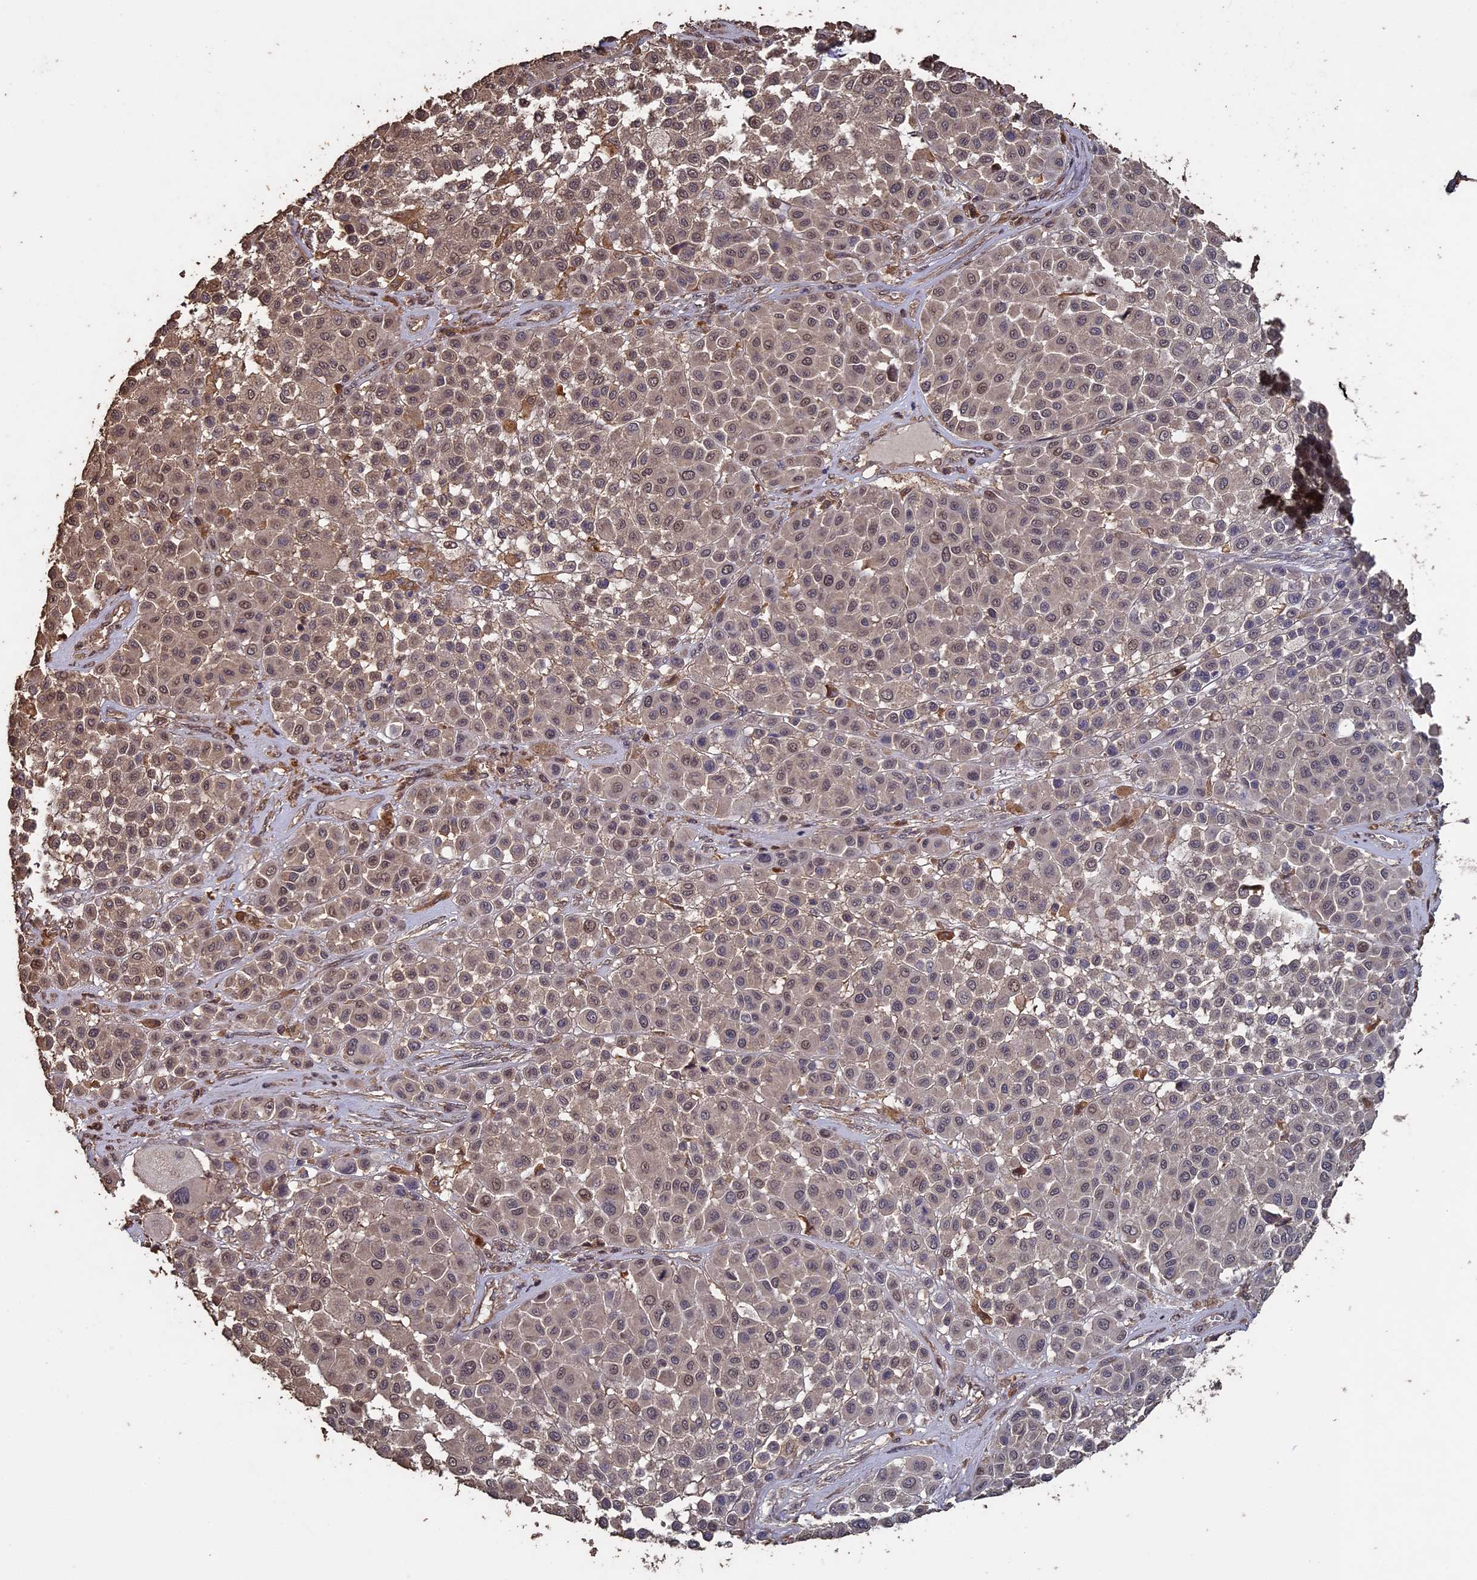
{"staining": {"intensity": "weak", "quantity": "25%-75%", "location": "nuclear"}, "tissue": "melanoma", "cell_type": "Tumor cells", "image_type": "cancer", "snomed": [{"axis": "morphology", "description": "Malignant melanoma, Metastatic site"}, {"axis": "topography", "description": "Soft tissue"}], "caption": "Human malignant melanoma (metastatic site) stained for a protein (brown) demonstrates weak nuclear positive expression in approximately 25%-75% of tumor cells.", "gene": "HUNK", "patient": {"sex": "male", "age": 41}}